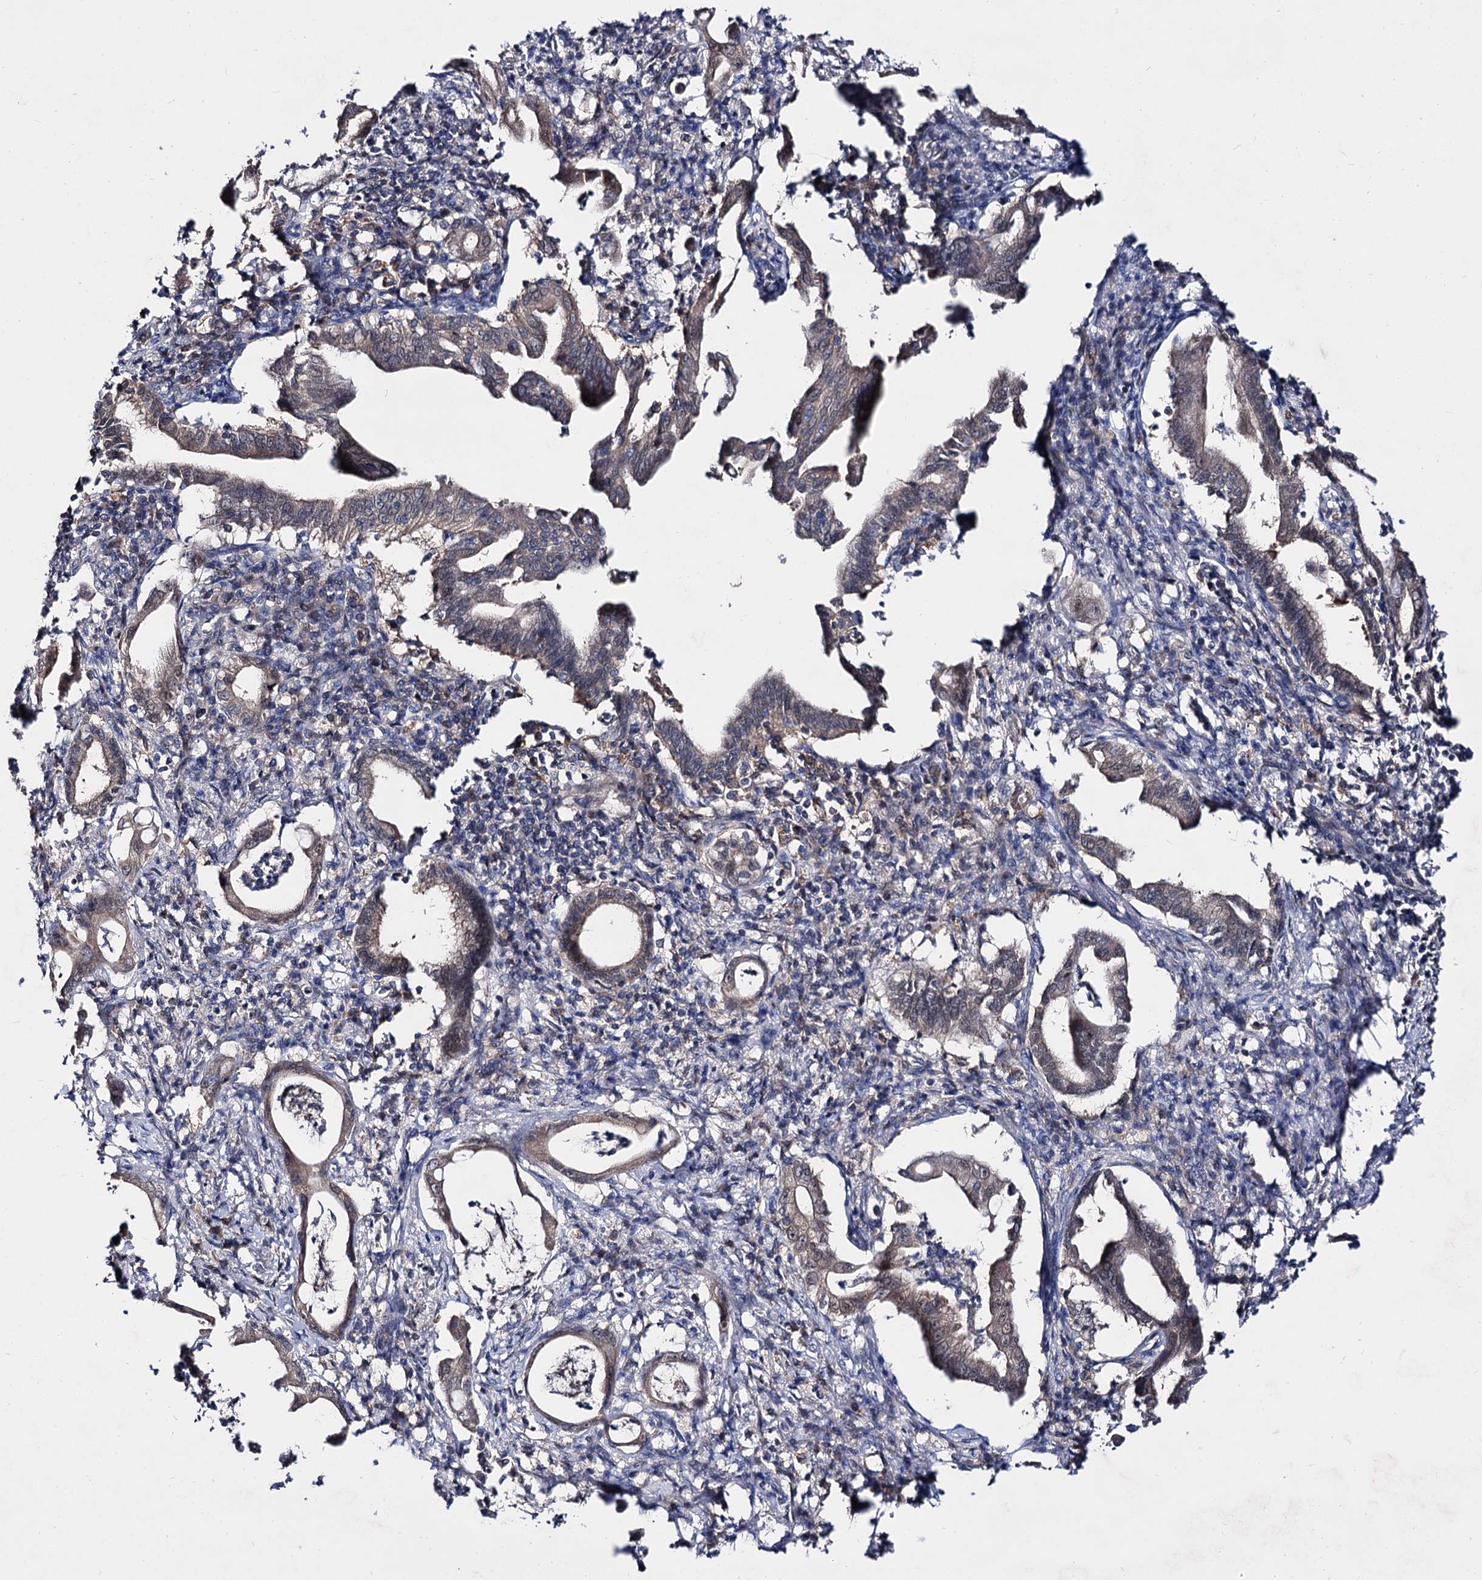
{"staining": {"intensity": "weak", "quantity": "<25%", "location": "cytoplasmic/membranous"}, "tissue": "pancreatic cancer", "cell_type": "Tumor cells", "image_type": "cancer", "snomed": [{"axis": "morphology", "description": "Adenocarcinoma, NOS"}, {"axis": "topography", "description": "Pancreas"}], "caption": "Immunohistochemical staining of human adenocarcinoma (pancreatic) demonstrates no significant positivity in tumor cells. (DAB immunohistochemistry with hematoxylin counter stain).", "gene": "ACTR6", "patient": {"sex": "female", "age": 55}}